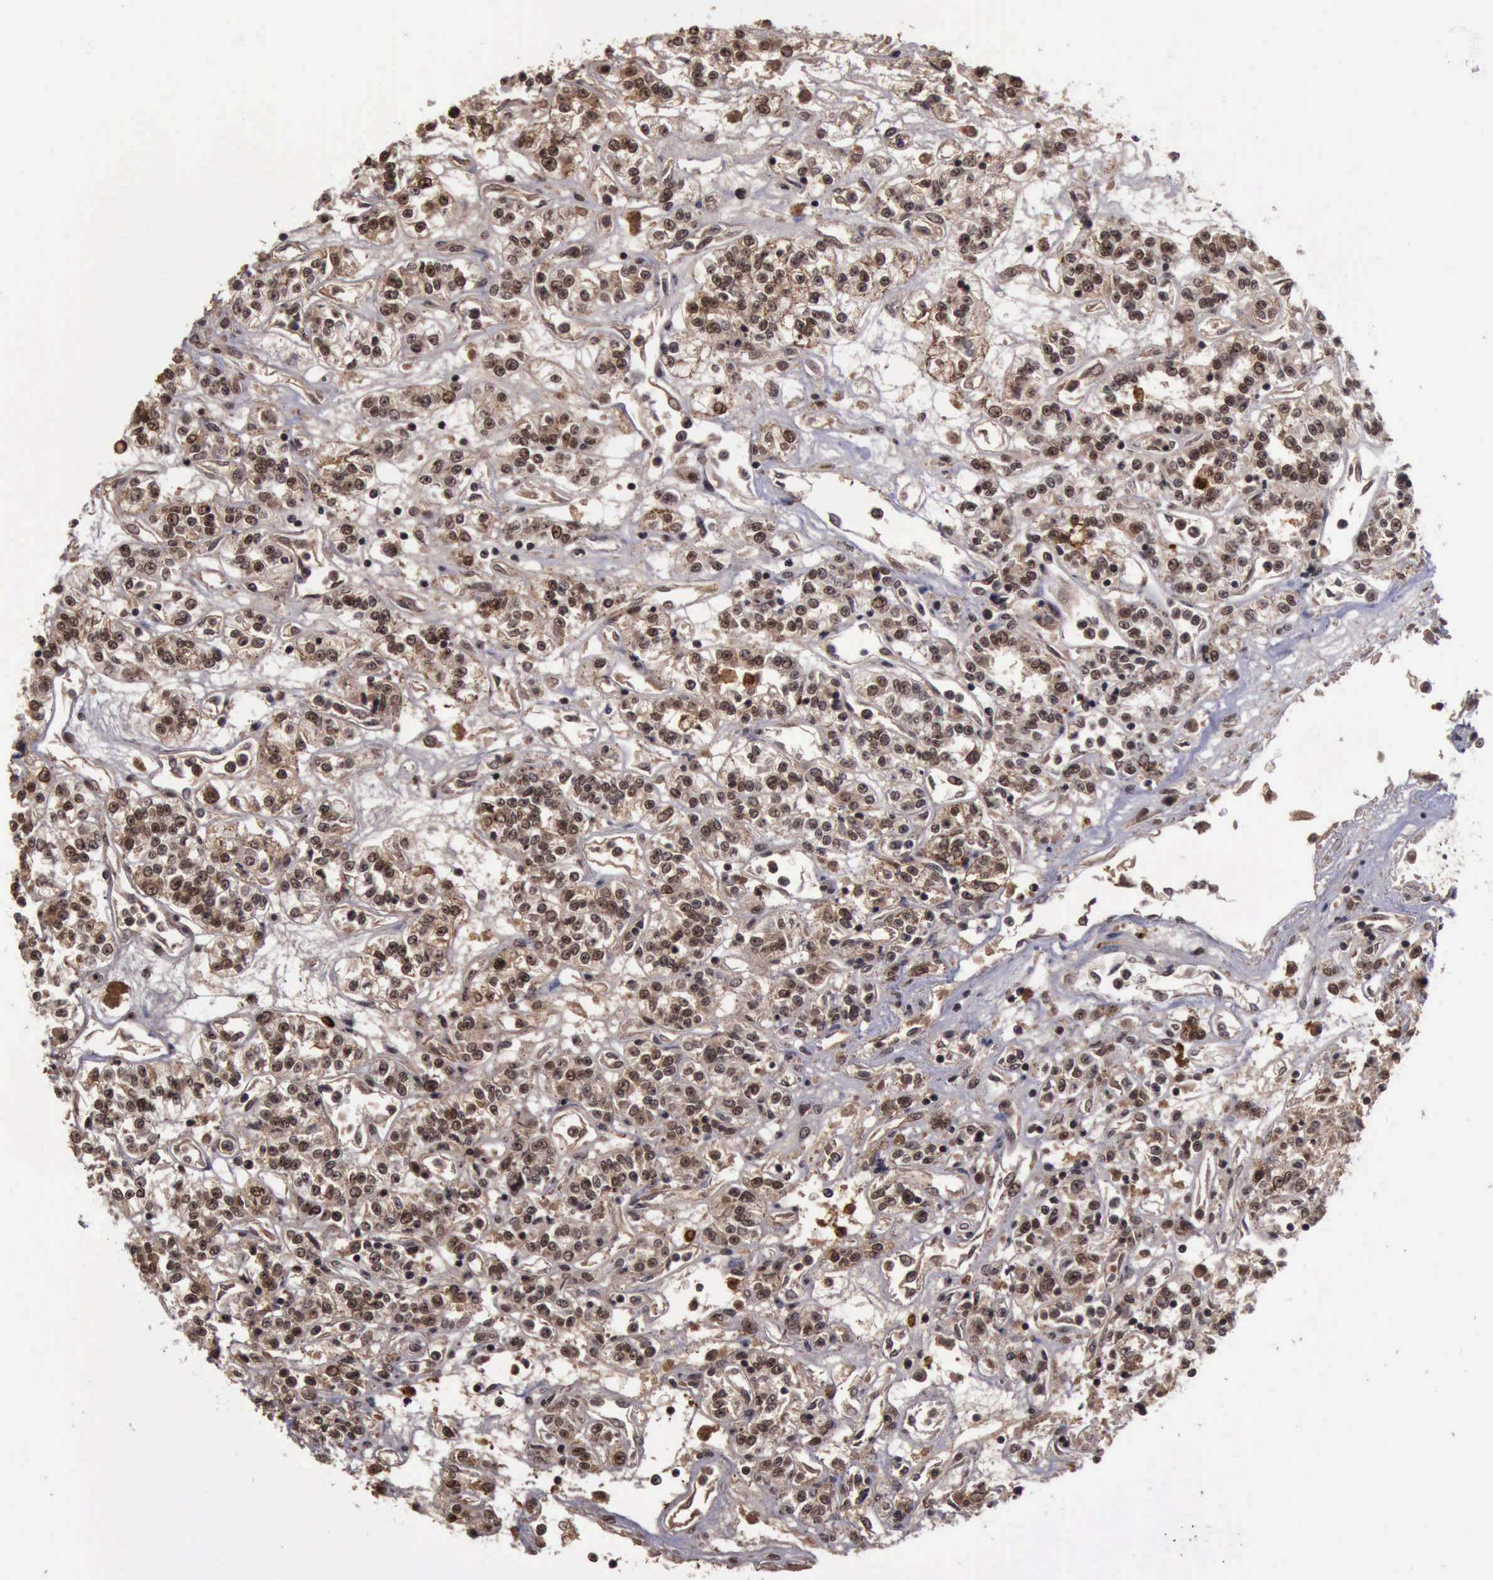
{"staining": {"intensity": "strong", "quantity": ">75%", "location": "cytoplasmic/membranous,nuclear"}, "tissue": "renal cancer", "cell_type": "Tumor cells", "image_type": "cancer", "snomed": [{"axis": "morphology", "description": "Adenocarcinoma, NOS"}, {"axis": "topography", "description": "Kidney"}], "caption": "Protein expression analysis of human renal adenocarcinoma reveals strong cytoplasmic/membranous and nuclear positivity in about >75% of tumor cells. The staining was performed using DAB (3,3'-diaminobenzidine), with brown indicating positive protein expression. Nuclei are stained blue with hematoxylin.", "gene": "TRMT2A", "patient": {"sex": "female", "age": 76}}